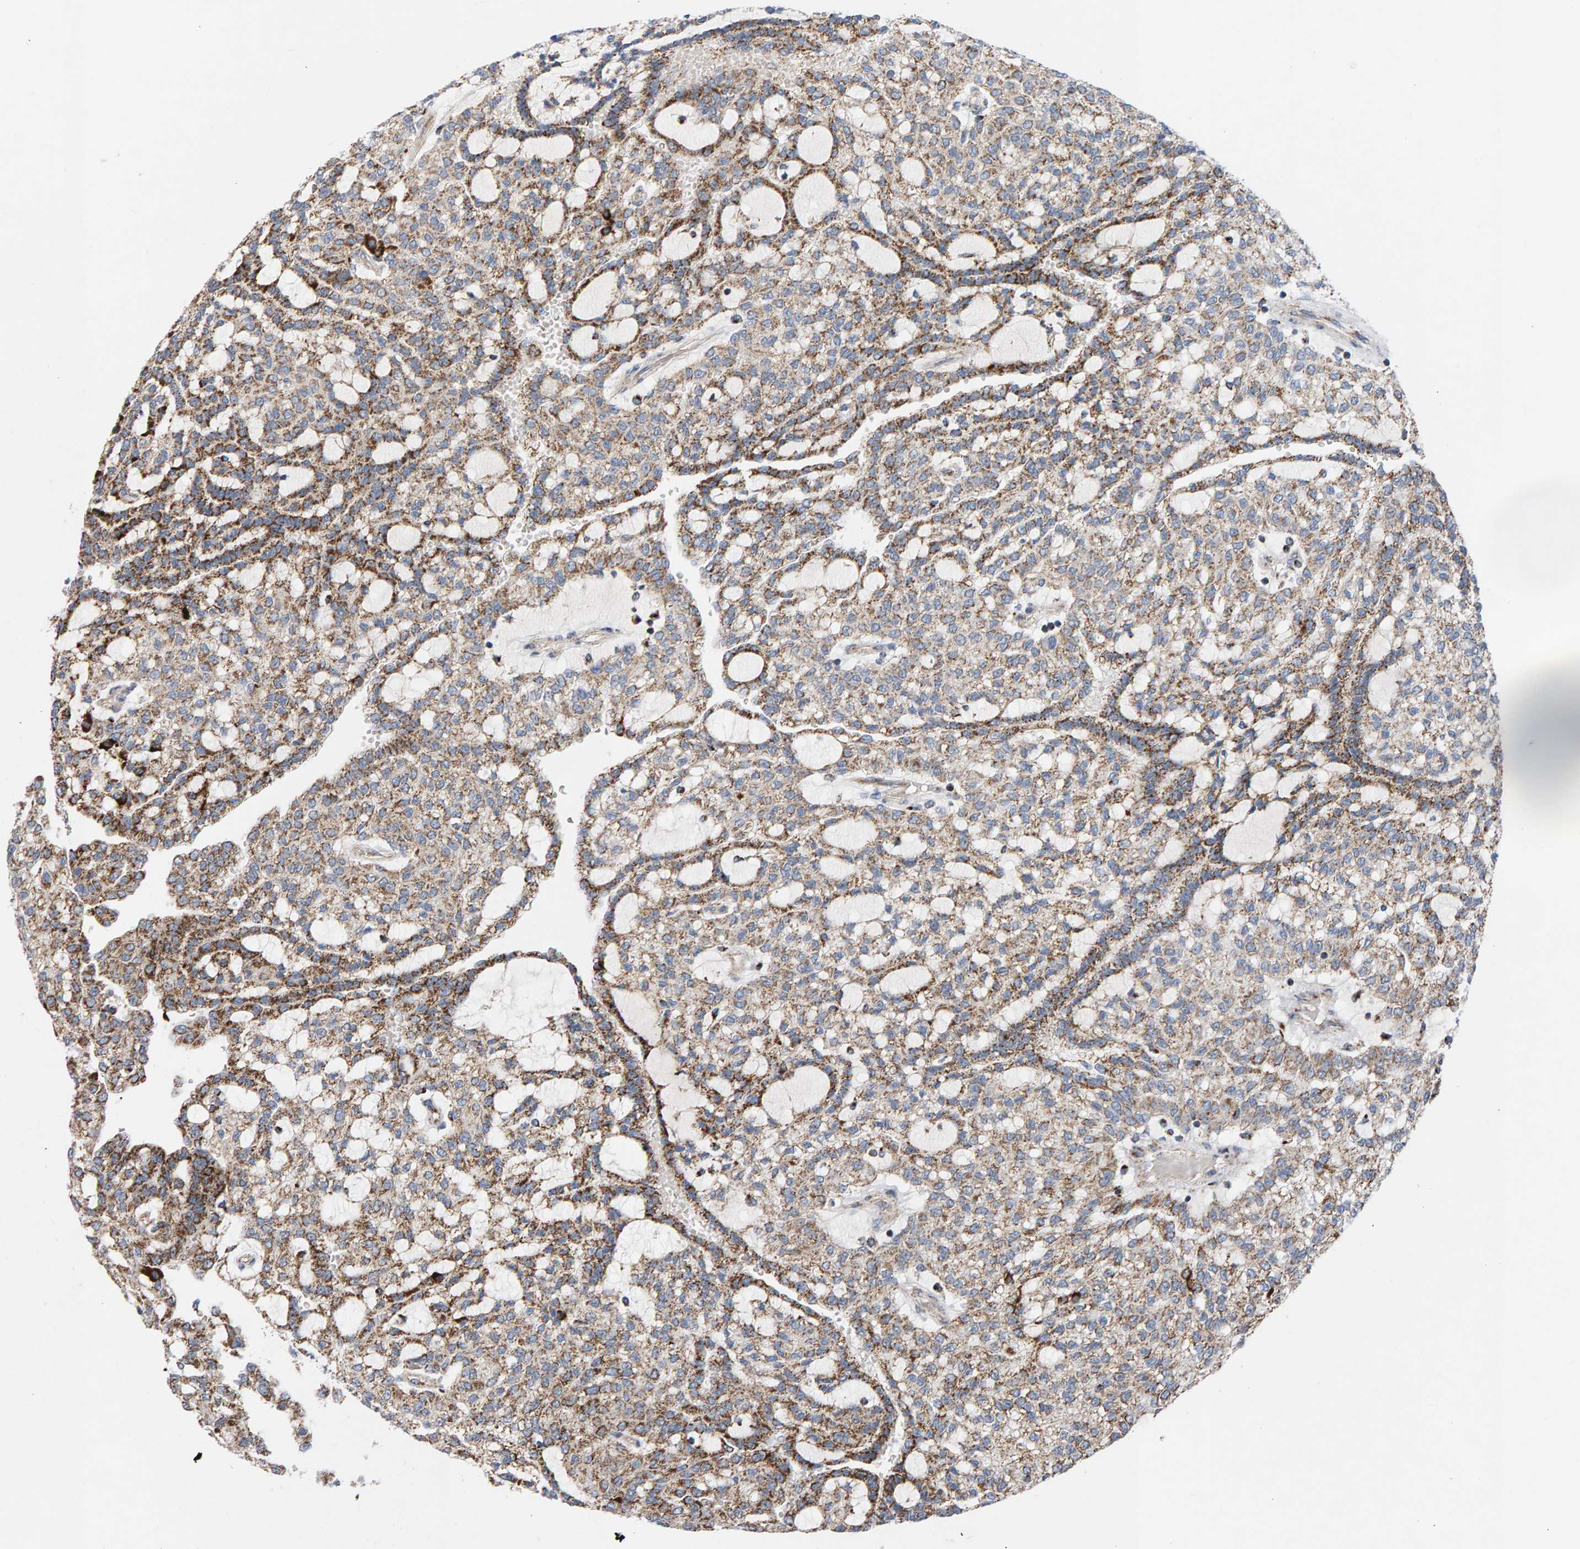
{"staining": {"intensity": "moderate", "quantity": ">75%", "location": "cytoplasmic/membranous"}, "tissue": "renal cancer", "cell_type": "Tumor cells", "image_type": "cancer", "snomed": [{"axis": "morphology", "description": "Adenocarcinoma, NOS"}, {"axis": "topography", "description": "Kidney"}], "caption": "Immunohistochemistry staining of renal adenocarcinoma, which shows medium levels of moderate cytoplasmic/membranous positivity in about >75% of tumor cells indicating moderate cytoplasmic/membranous protein expression. The staining was performed using DAB (3,3'-diaminobenzidine) (brown) for protein detection and nuclei were counterstained in hematoxylin (blue).", "gene": "GGTA1", "patient": {"sex": "male", "age": 63}}